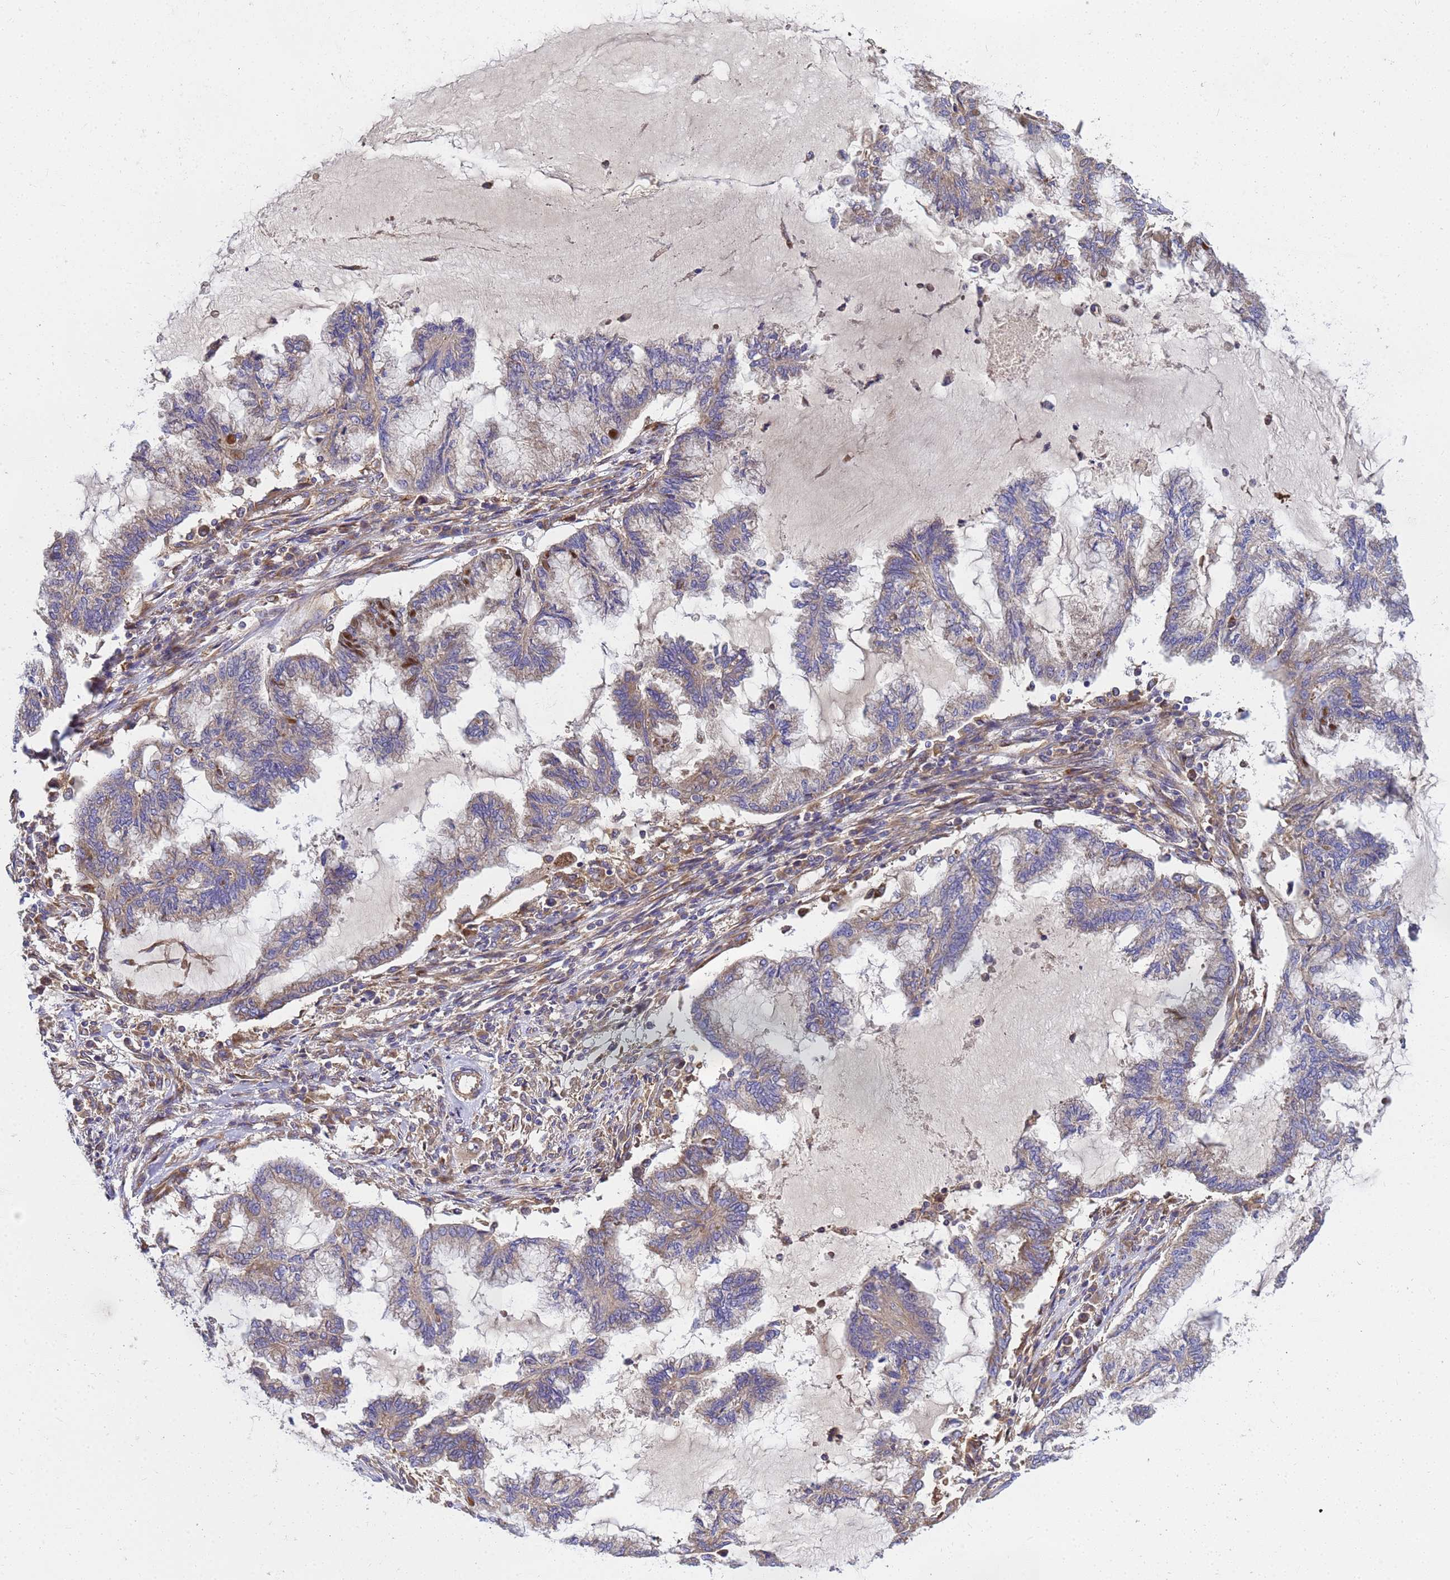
{"staining": {"intensity": "weak", "quantity": ">75%", "location": "cytoplasmic/membranous"}, "tissue": "endometrial cancer", "cell_type": "Tumor cells", "image_type": "cancer", "snomed": [{"axis": "morphology", "description": "Adenocarcinoma, NOS"}, {"axis": "topography", "description": "Endometrium"}], "caption": "Immunohistochemistry staining of endometrial cancer, which demonstrates low levels of weak cytoplasmic/membranous staining in approximately >75% of tumor cells indicating weak cytoplasmic/membranous protein positivity. The staining was performed using DAB (3,3'-diaminobenzidine) (brown) for protein detection and nuclei were counterstained in hematoxylin (blue).", "gene": "BECN1", "patient": {"sex": "female", "age": 86}}